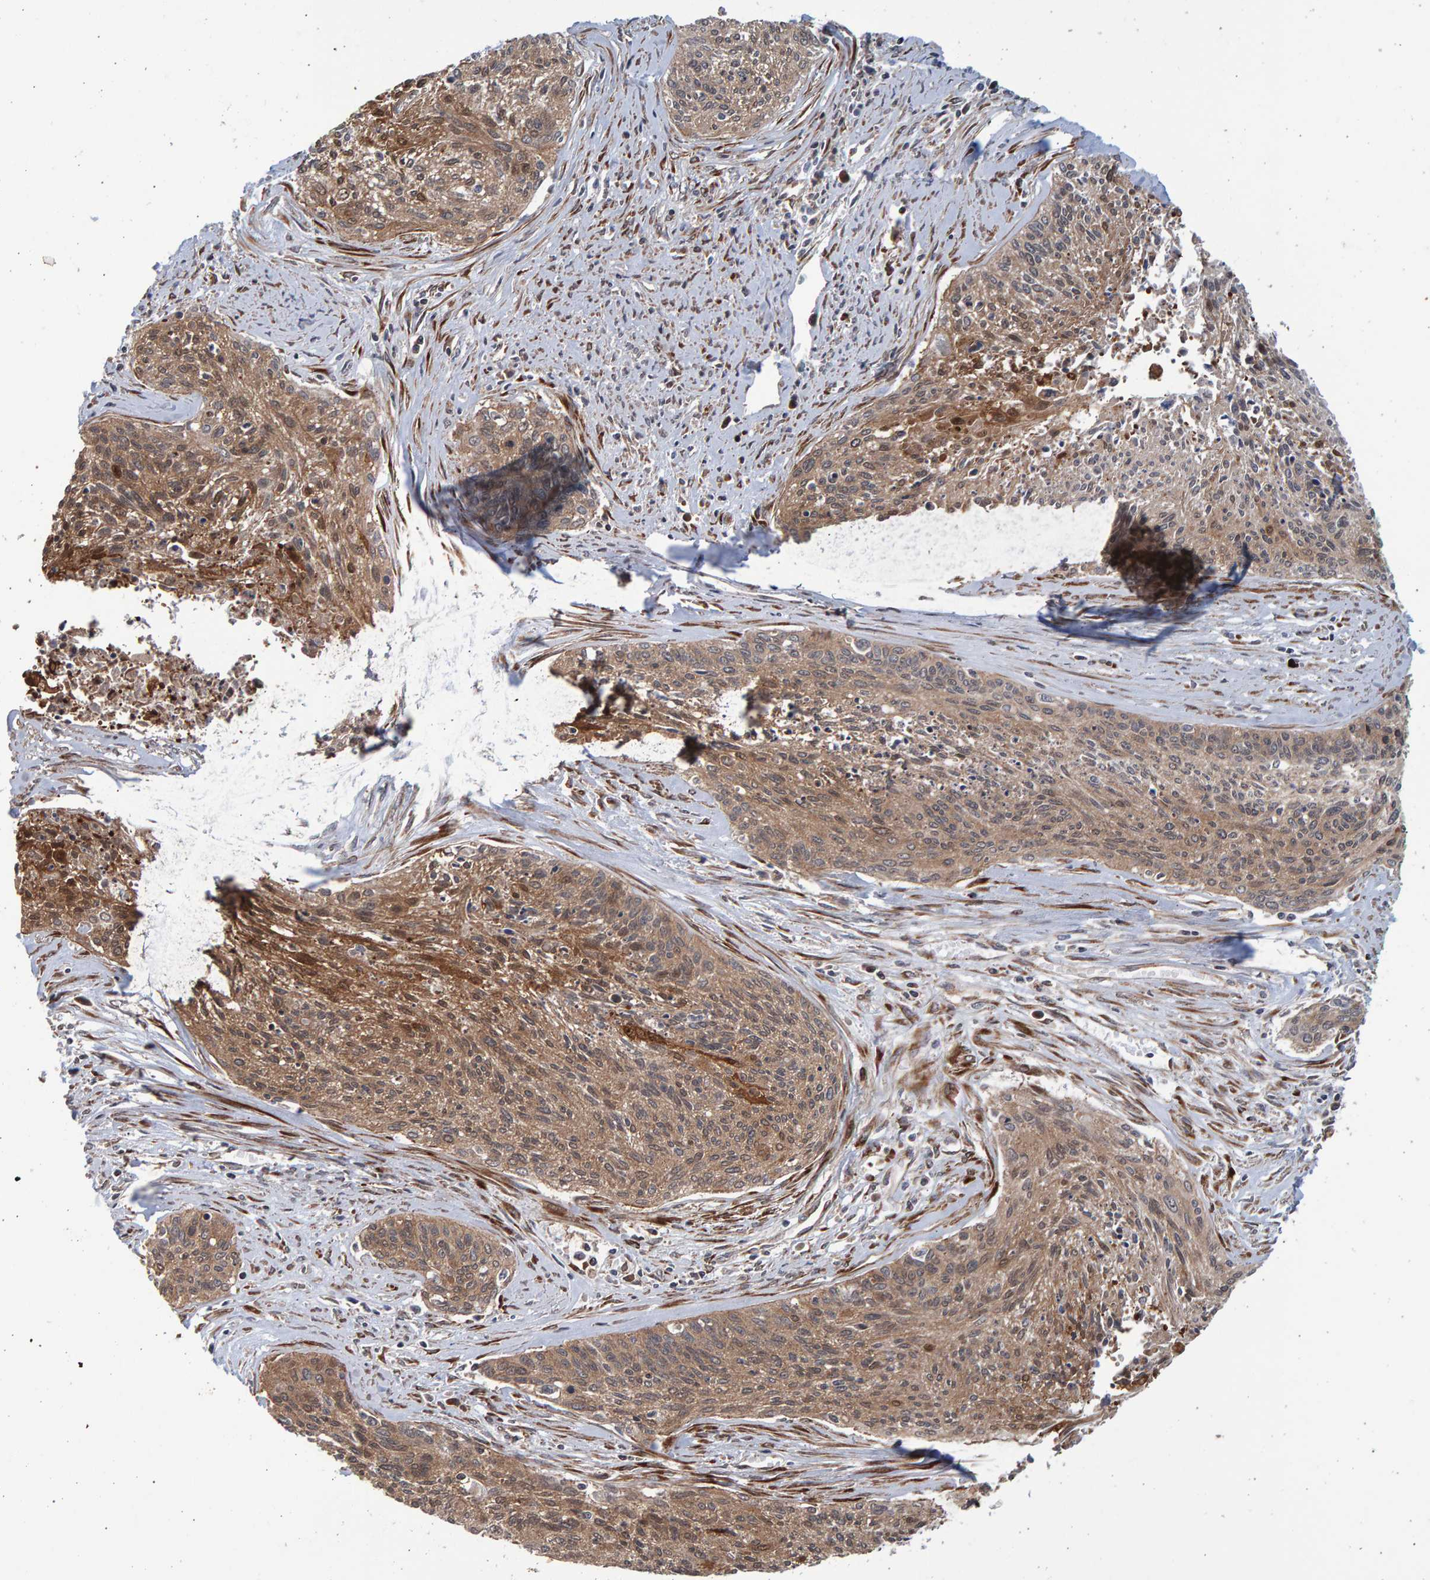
{"staining": {"intensity": "moderate", "quantity": ">75%", "location": "cytoplasmic/membranous"}, "tissue": "cervical cancer", "cell_type": "Tumor cells", "image_type": "cancer", "snomed": [{"axis": "morphology", "description": "Squamous cell carcinoma, NOS"}, {"axis": "topography", "description": "Cervix"}], "caption": "This micrograph shows cervical cancer (squamous cell carcinoma) stained with immunohistochemistry (IHC) to label a protein in brown. The cytoplasmic/membranous of tumor cells show moderate positivity for the protein. Nuclei are counter-stained blue.", "gene": "LRBA", "patient": {"sex": "female", "age": 55}}